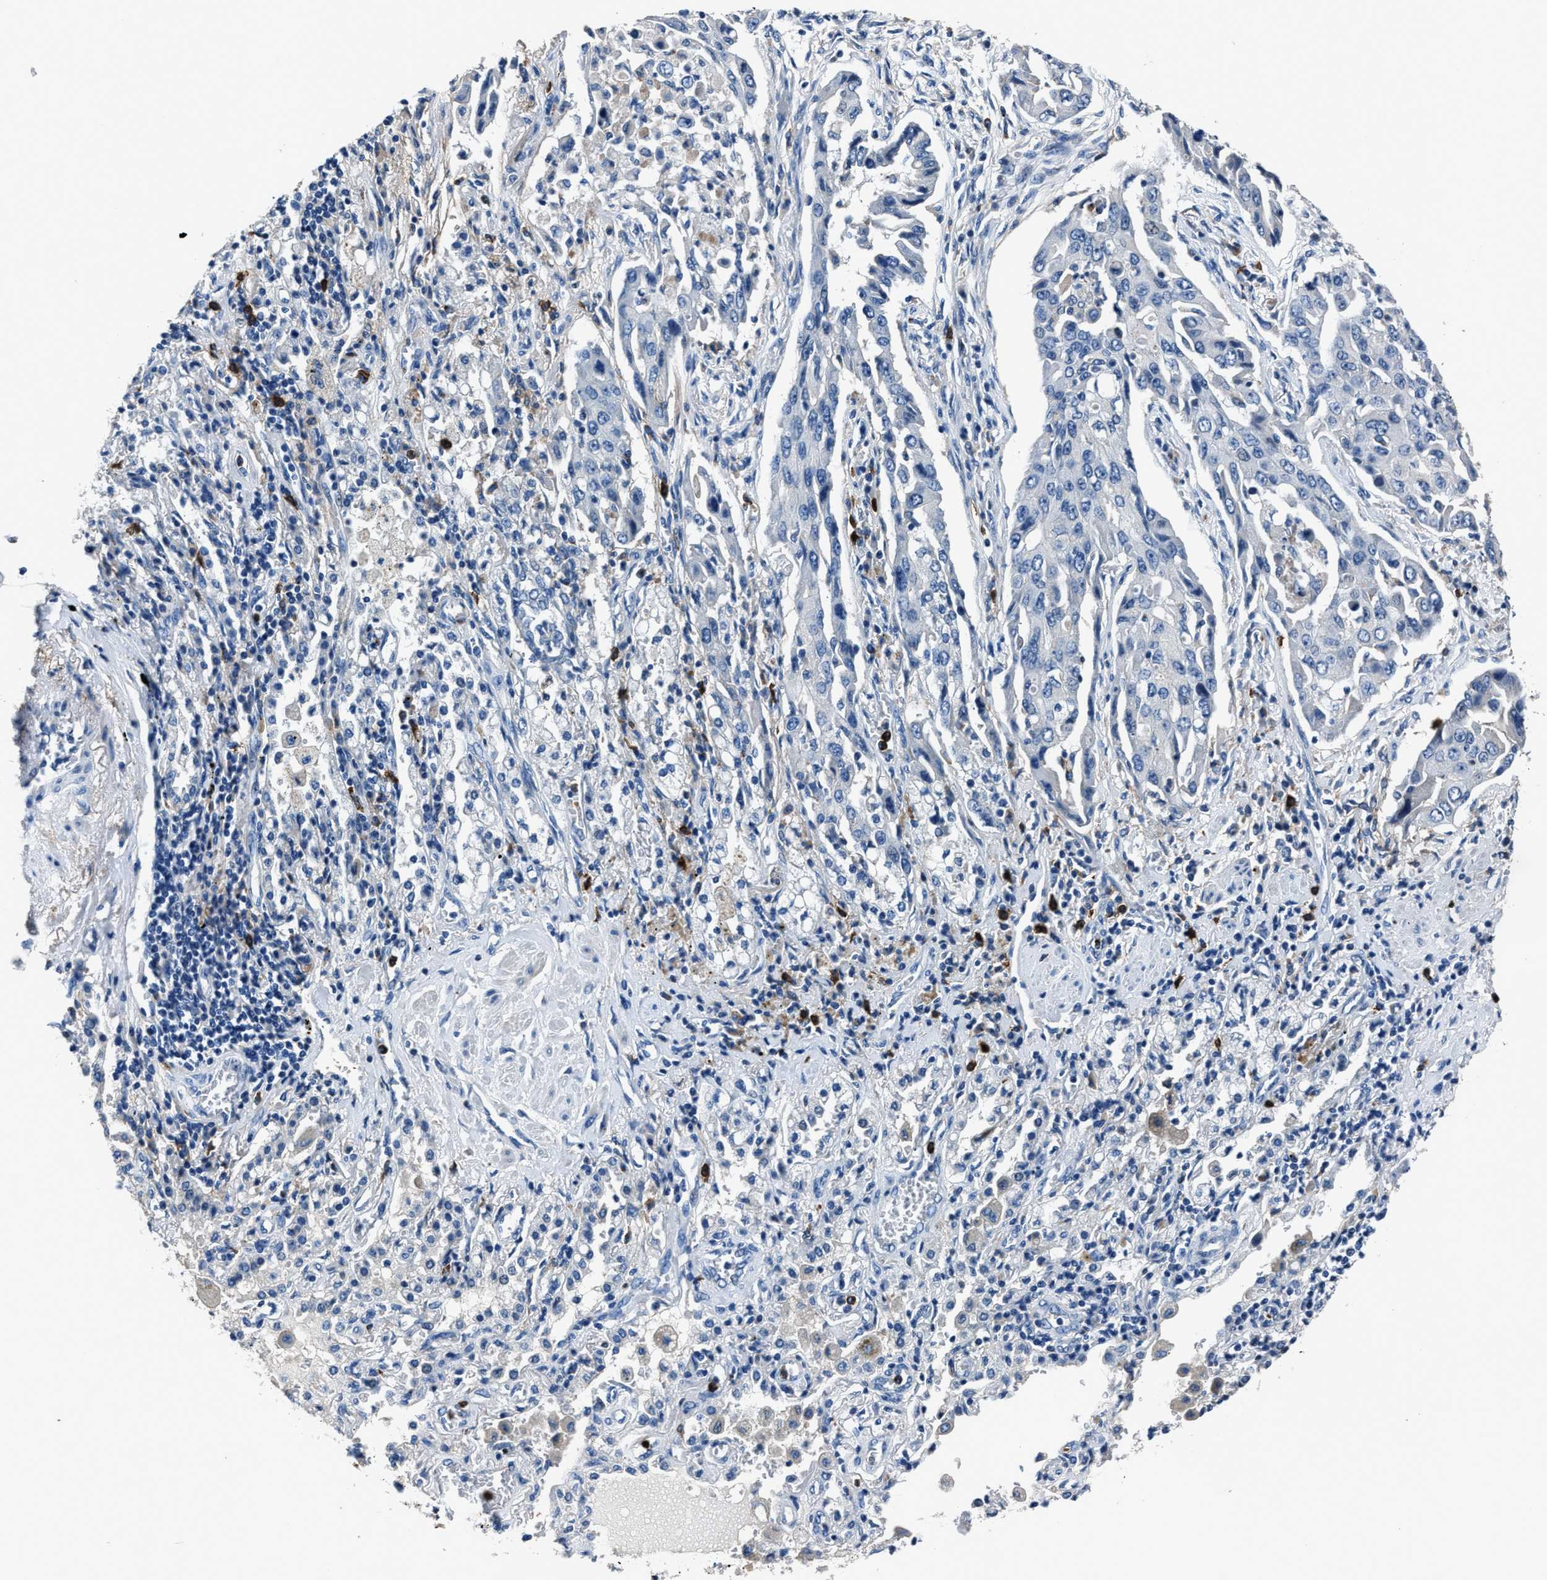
{"staining": {"intensity": "negative", "quantity": "none", "location": "none"}, "tissue": "lung cancer", "cell_type": "Tumor cells", "image_type": "cancer", "snomed": [{"axis": "morphology", "description": "Adenocarcinoma, NOS"}, {"axis": "topography", "description": "Lung"}], "caption": "Immunohistochemical staining of lung adenocarcinoma exhibits no significant positivity in tumor cells.", "gene": "FGL2", "patient": {"sex": "female", "age": 65}}